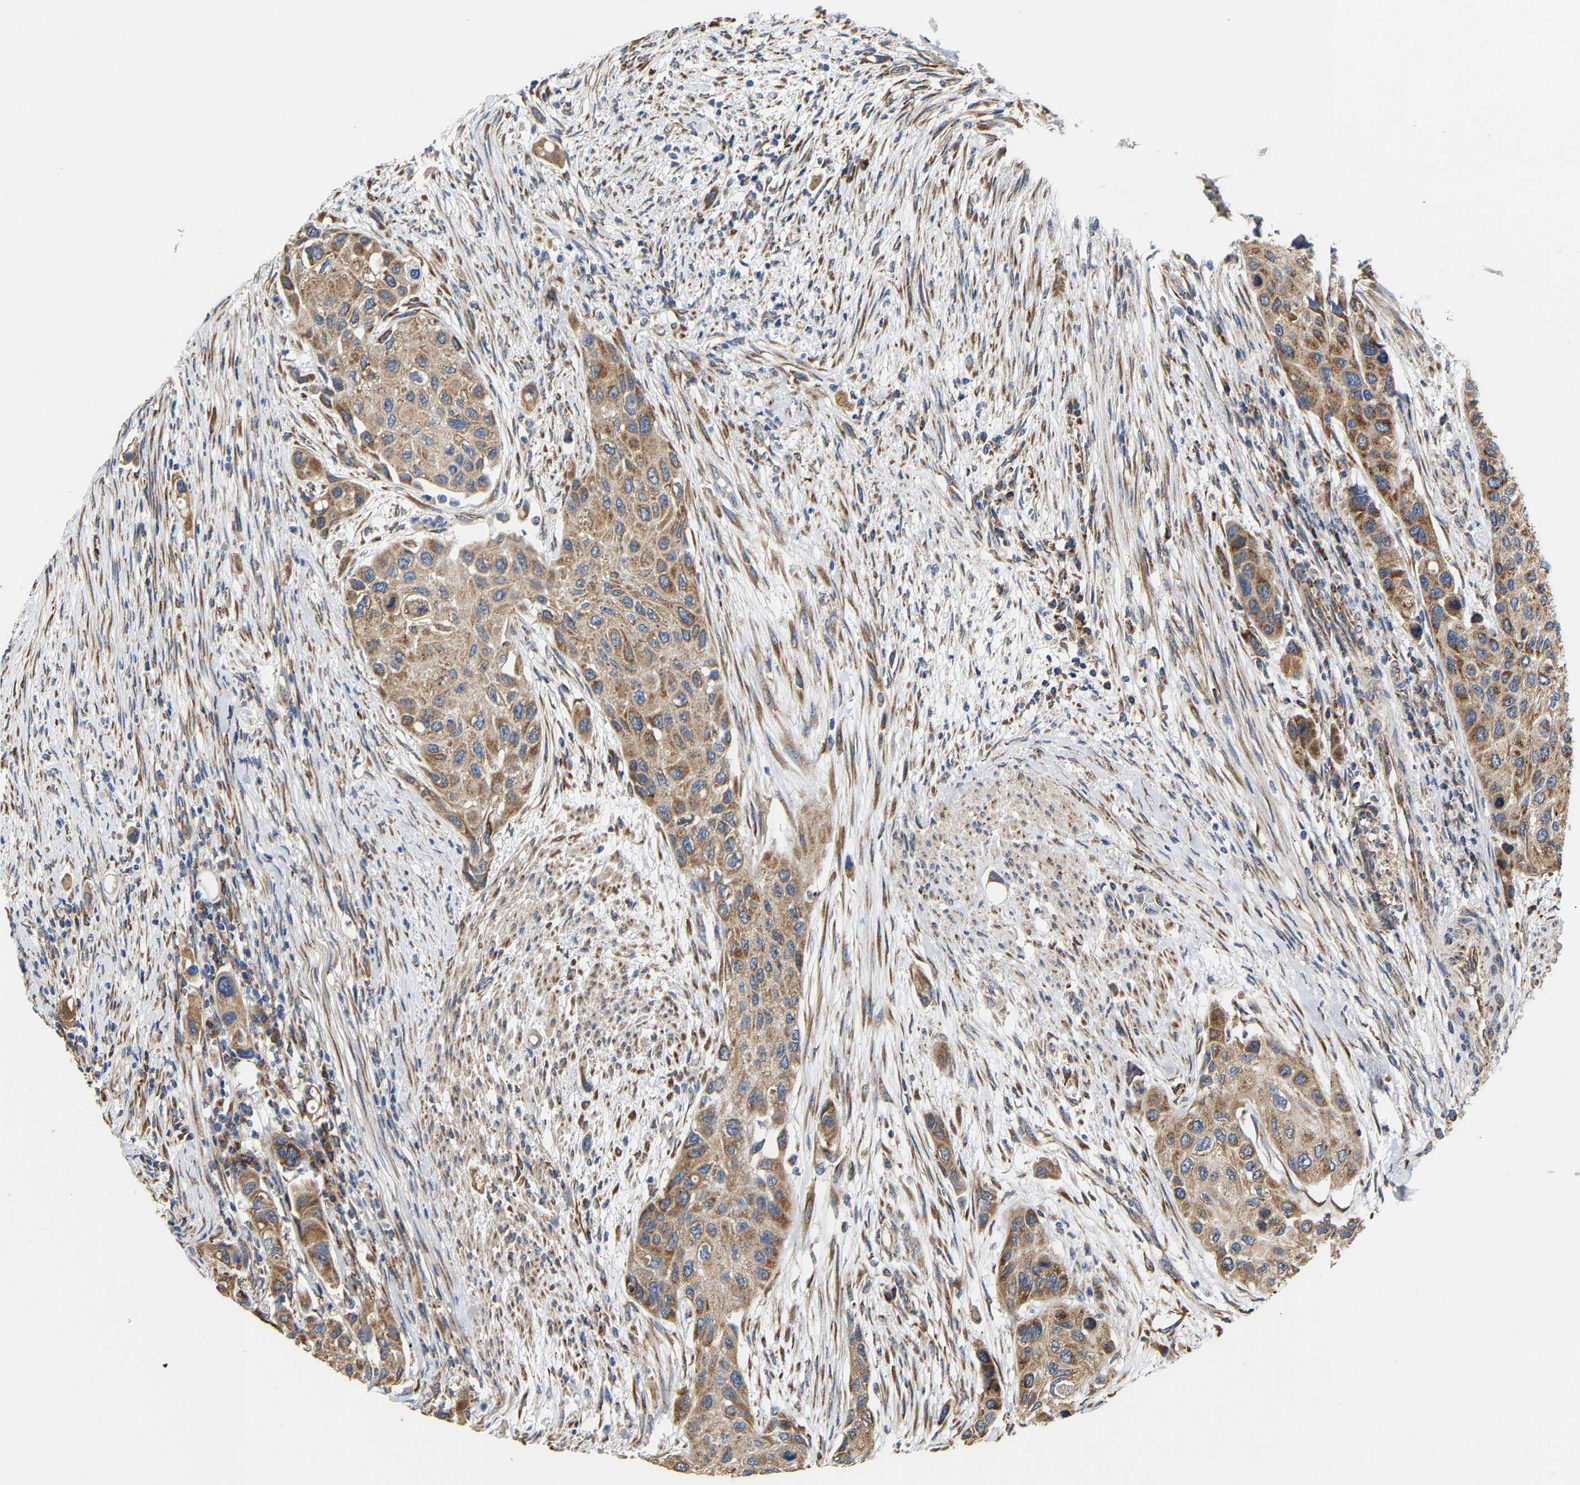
{"staining": {"intensity": "moderate", "quantity": ">75%", "location": "cytoplasmic/membranous"}, "tissue": "urothelial cancer", "cell_type": "Tumor cells", "image_type": "cancer", "snomed": [{"axis": "morphology", "description": "Urothelial carcinoma, High grade"}, {"axis": "topography", "description": "Urinary bladder"}], "caption": "High-grade urothelial carcinoma stained for a protein (brown) reveals moderate cytoplasmic/membranous positive expression in approximately >75% of tumor cells.", "gene": "TMEM168", "patient": {"sex": "female", "age": 56}}